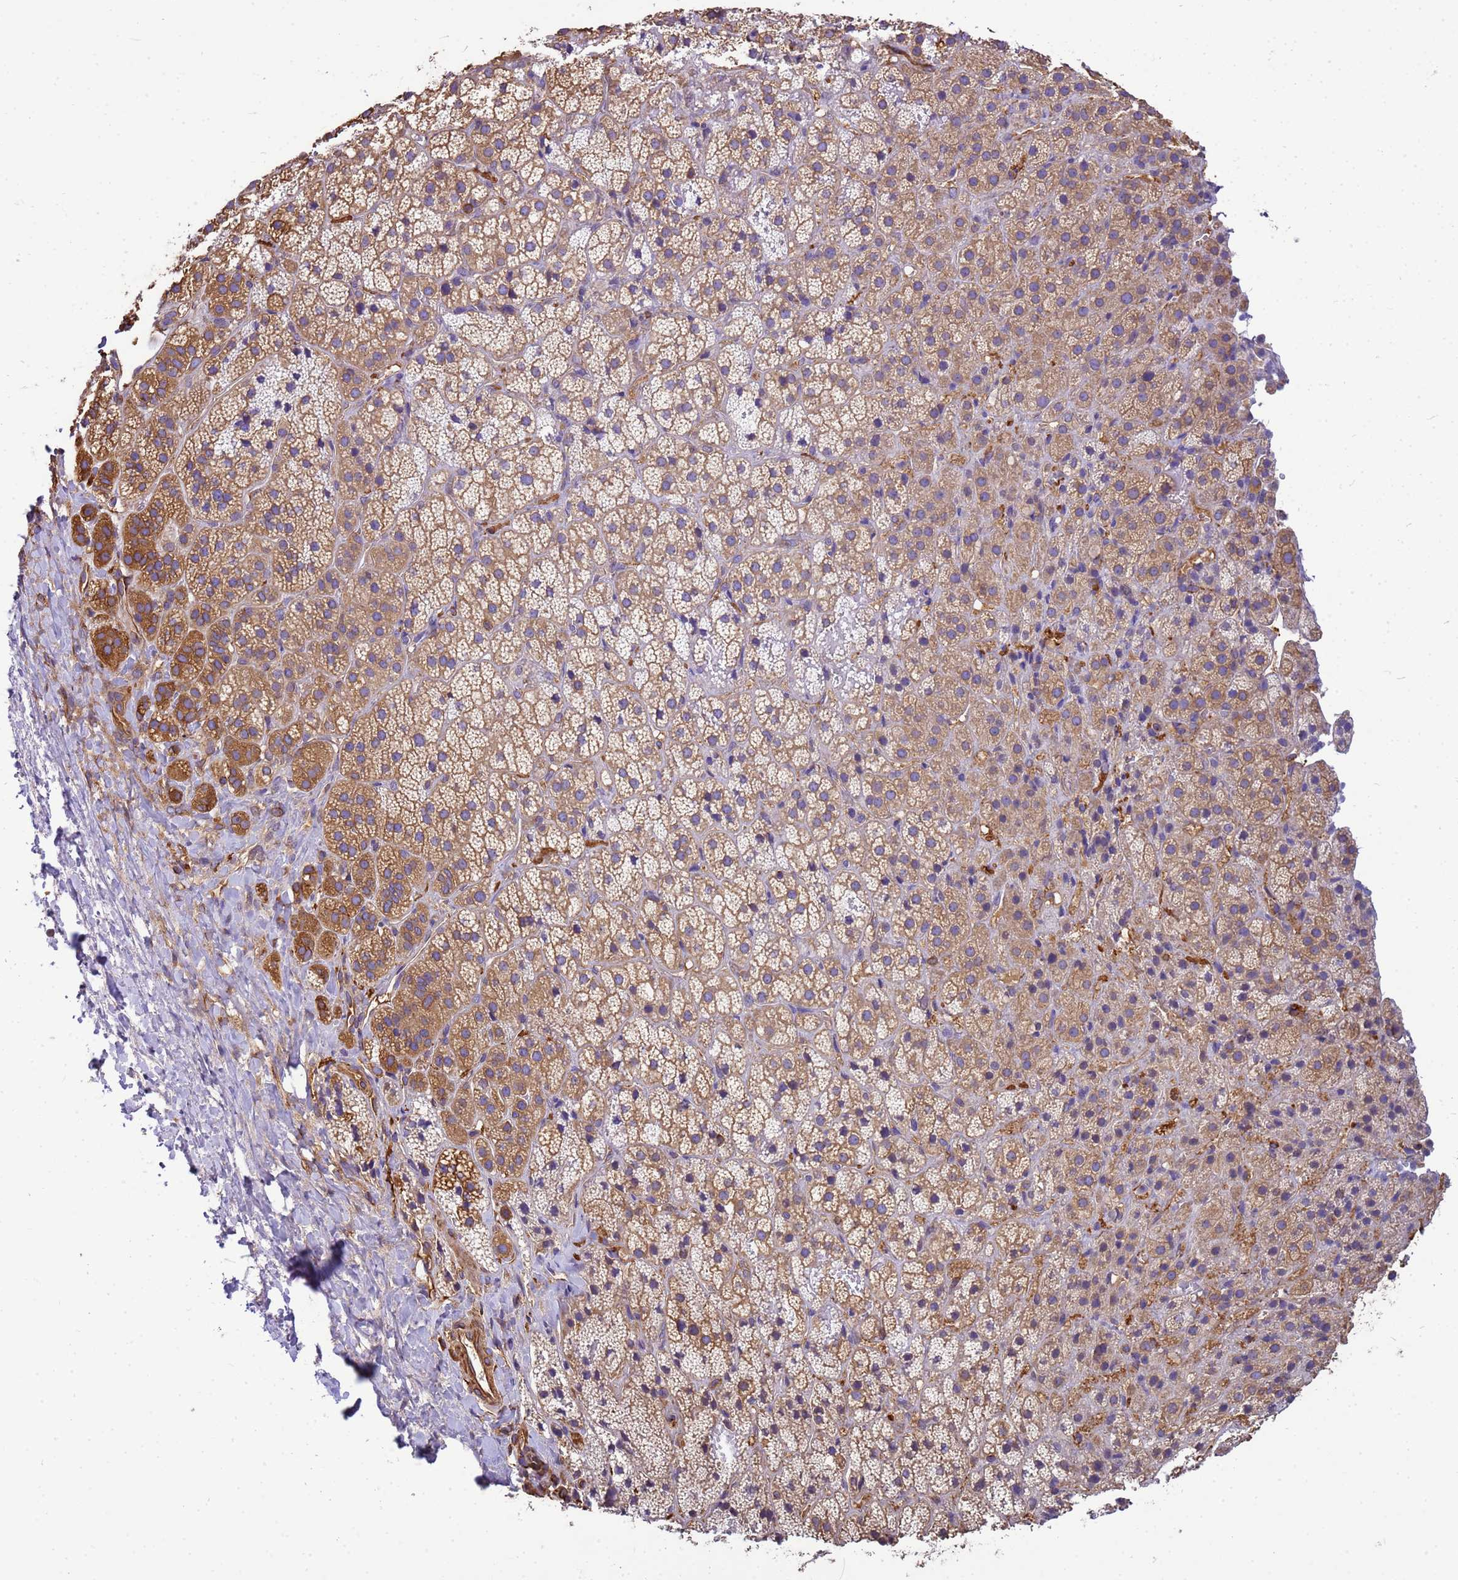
{"staining": {"intensity": "moderate", "quantity": "25%-75%", "location": "cytoplasmic/membranous"}, "tissue": "adrenal gland", "cell_type": "Glandular cells", "image_type": "normal", "snomed": [{"axis": "morphology", "description": "Normal tissue, NOS"}, {"axis": "topography", "description": "Adrenal gland"}], "caption": "Protein expression analysis of unremarkable human adrenal gland reveals moderate cytoplasmic/membranous expression in approximately 25%-75% of glandular cells.", "gene": "ENSG00000198211", "patient": {"sex": "female", "age": 70}}